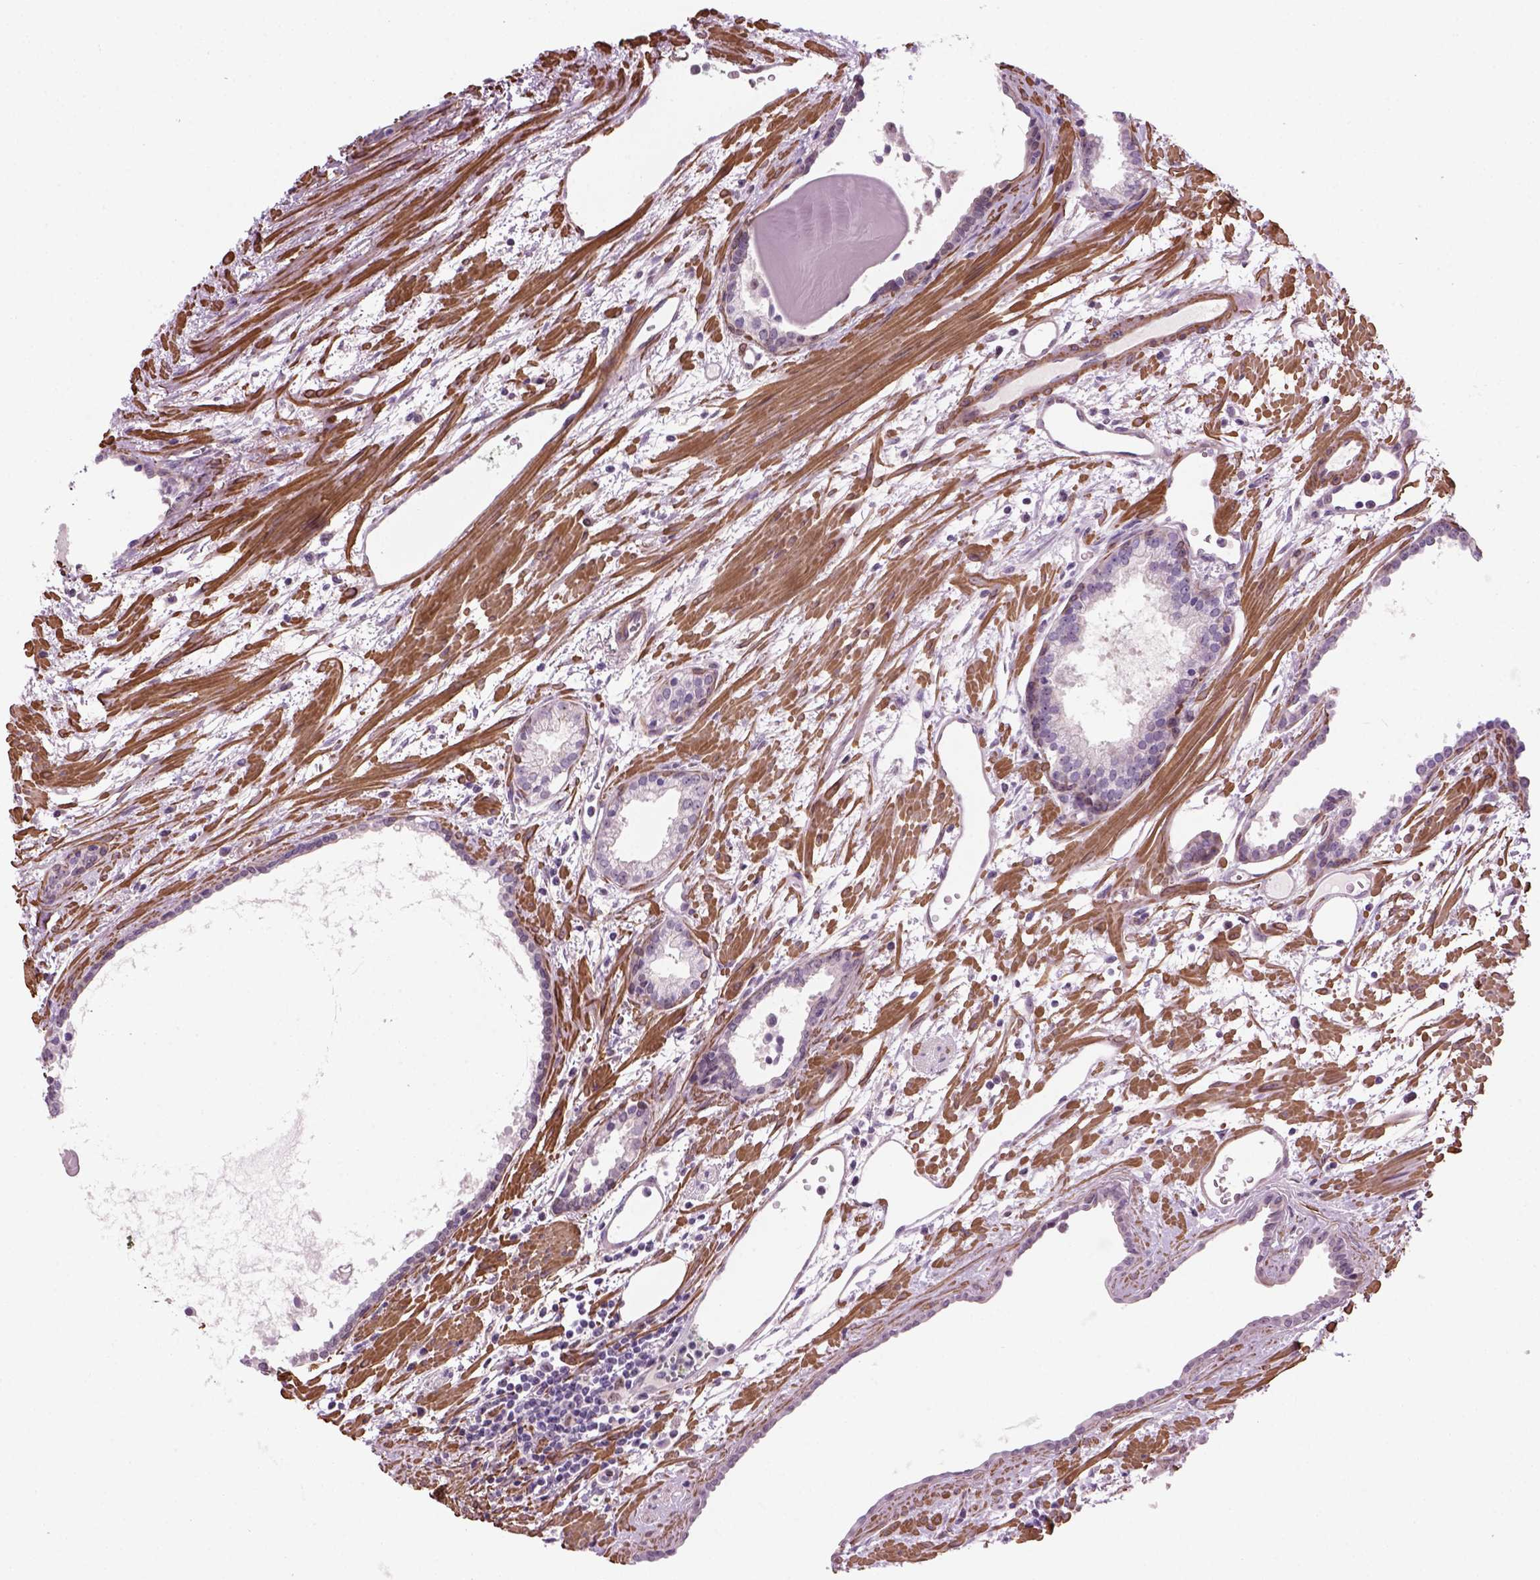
{"staining": {"intensity": "moderate", "quantity": "25%-75%", "location": "nuclear"}, "tissue": "prostate cancer", "cell_type": "Tumor cells", "image_type": "cancer", "snomed": [{"axis": "morphology", "description": "Adenocarcinoma, High grade"}, {"axis": "topography", "description": "Prostate"}], "caption": "There is medium levels of moderate nuclear expression in tumor cells of prostate cancer (high-grade adenocarcinoma), as demonstrated by immunohistochemical staining (brown color).", "gene": "RRS1", "patient": {"sex": "male", "age": 68}}